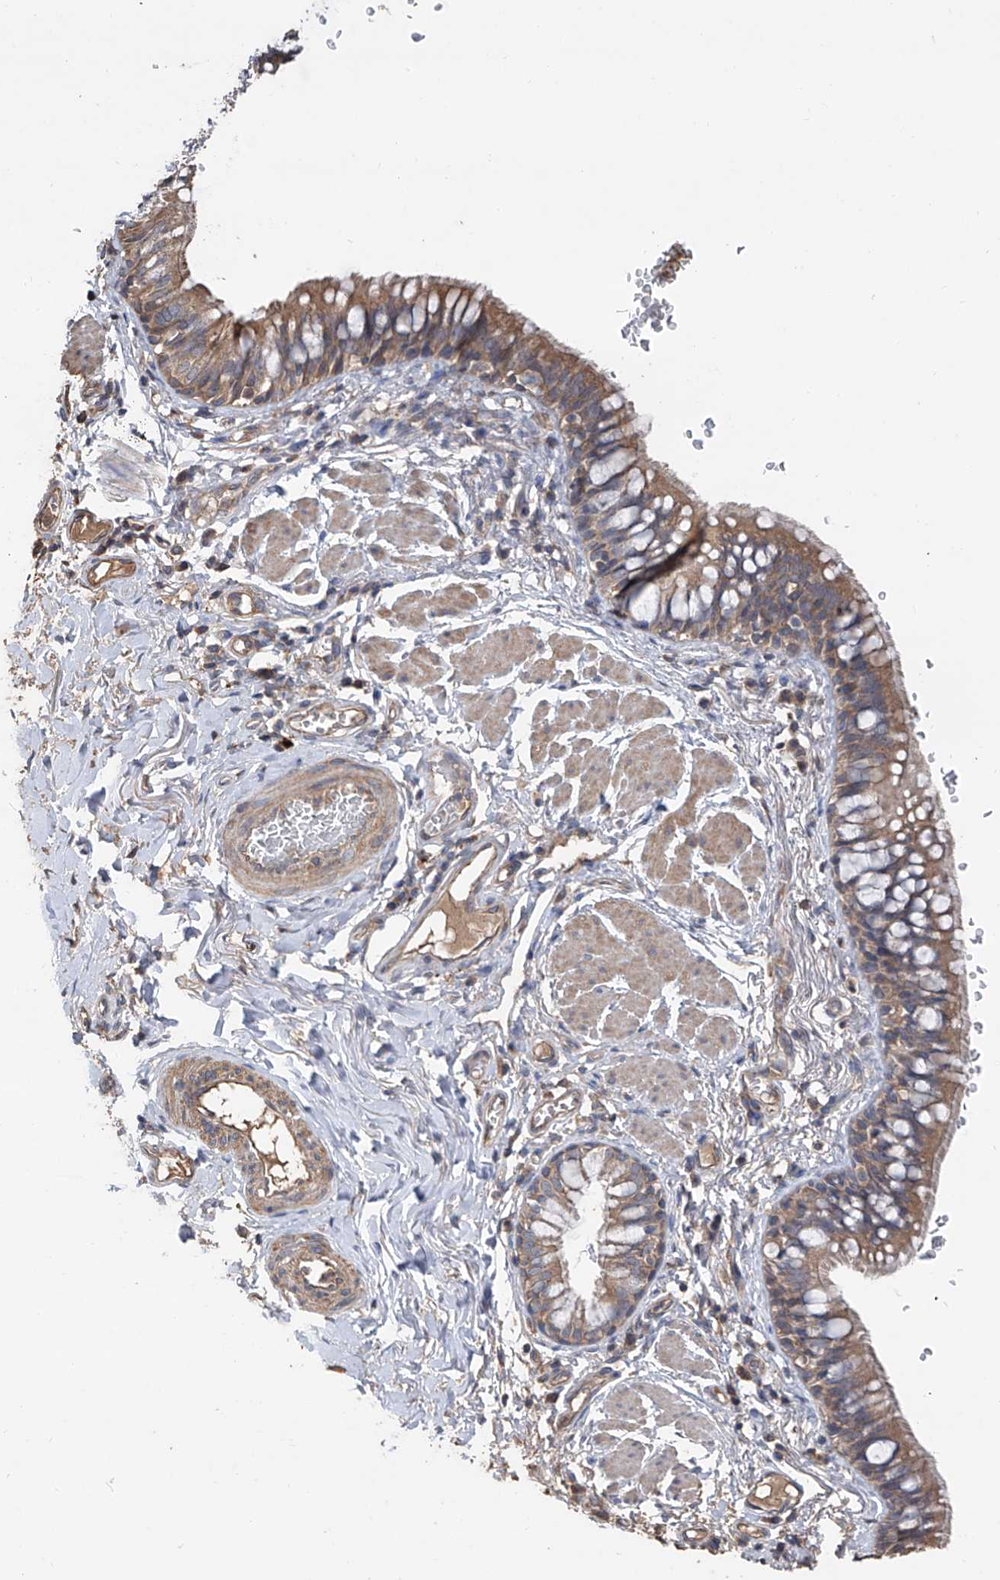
{"staining": {"intensity": "moderate", "quantity": ">75%", "location": "cytoplasmic/membranous"}, "tissue": "bronchus", "cell_type": "Respiratory epithelial cells", "image_type": "normal", "snomed": [{"axis": "morphology", "description": "Normal tissue, NOS"}, {"axis": "topography", "description": "Cartilage tissue"}, {"axis": "topography", "description": "Bronchus"}], "caption": "Bronchus stained with DAB immunohistochemistry exhibits medium levels of moderate cytoplasmic/membranous staining in about >75% of respiratory epithelial cells.", "gene": "EDN1", "patient": {"sex": "female", "age": 36}}